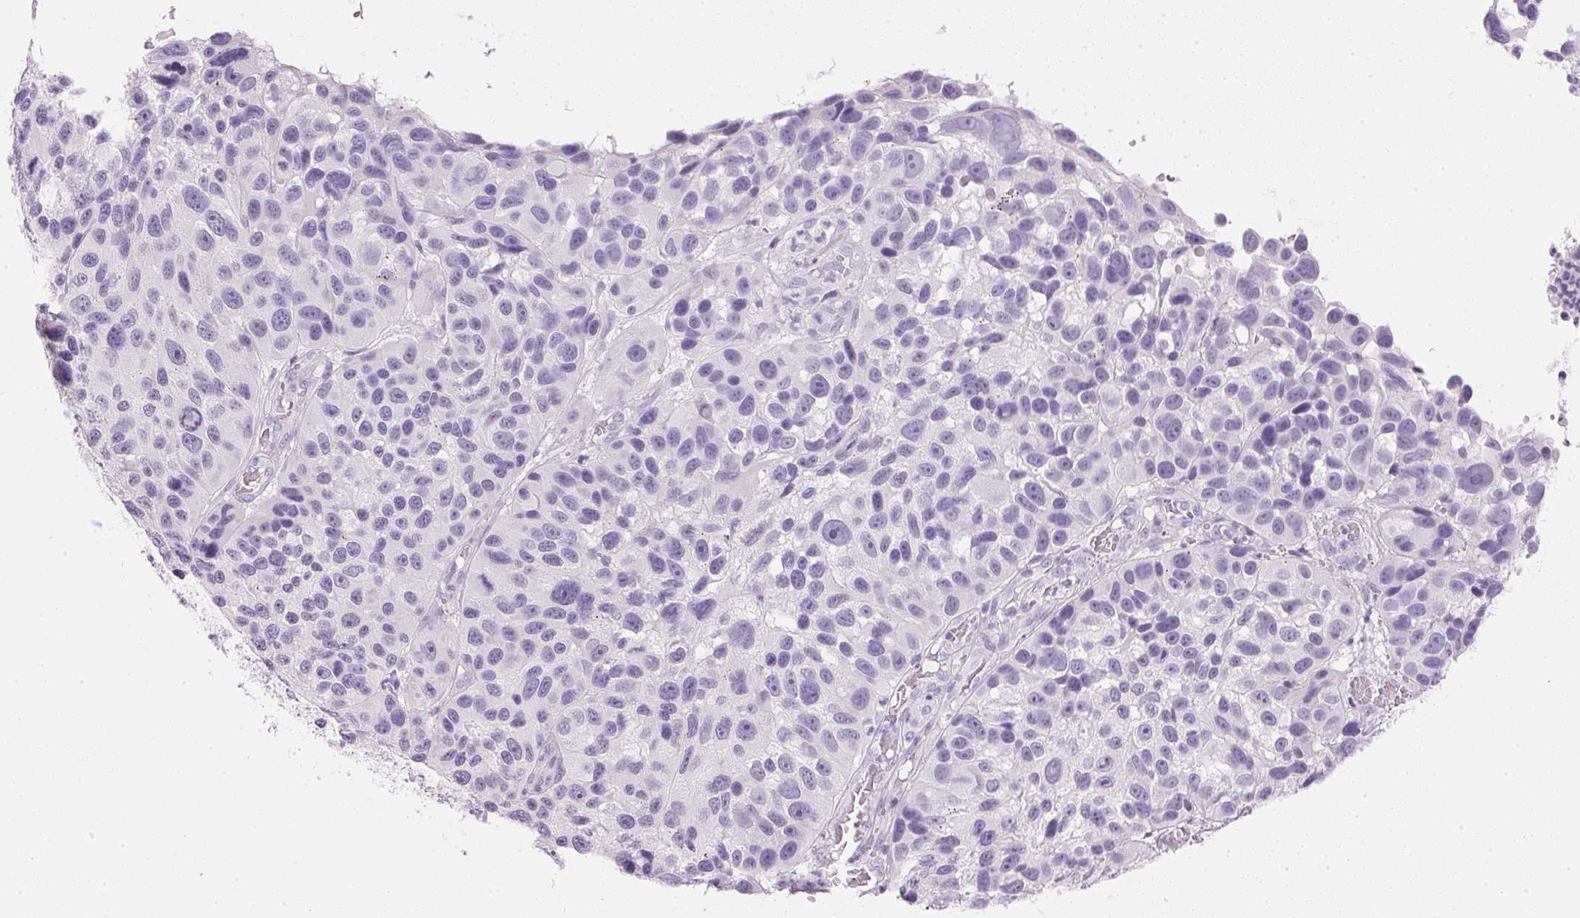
{"staining": {"intensity": "negative", "quantity": "none", "location": "none"}, "tissue": "melanoma", "cell_type": "Tumor cells", "image_type": "cancer", "snomed": [{"axis": "morphology", "description": "Malignant melanoma, NOS"}, {"axis": "topography", "description": "Skin"}], "caption": "Immunohistochemistry micrograph of neoplastic tissue: malignant melanoma stained with DAB (3,3'-diaminobenzidine) shows no significant protein staining in tumor cells. Nuclei are stained in blue.", "gene": "IGFBP1", "patient": {"sex": "male", "age": 53}}